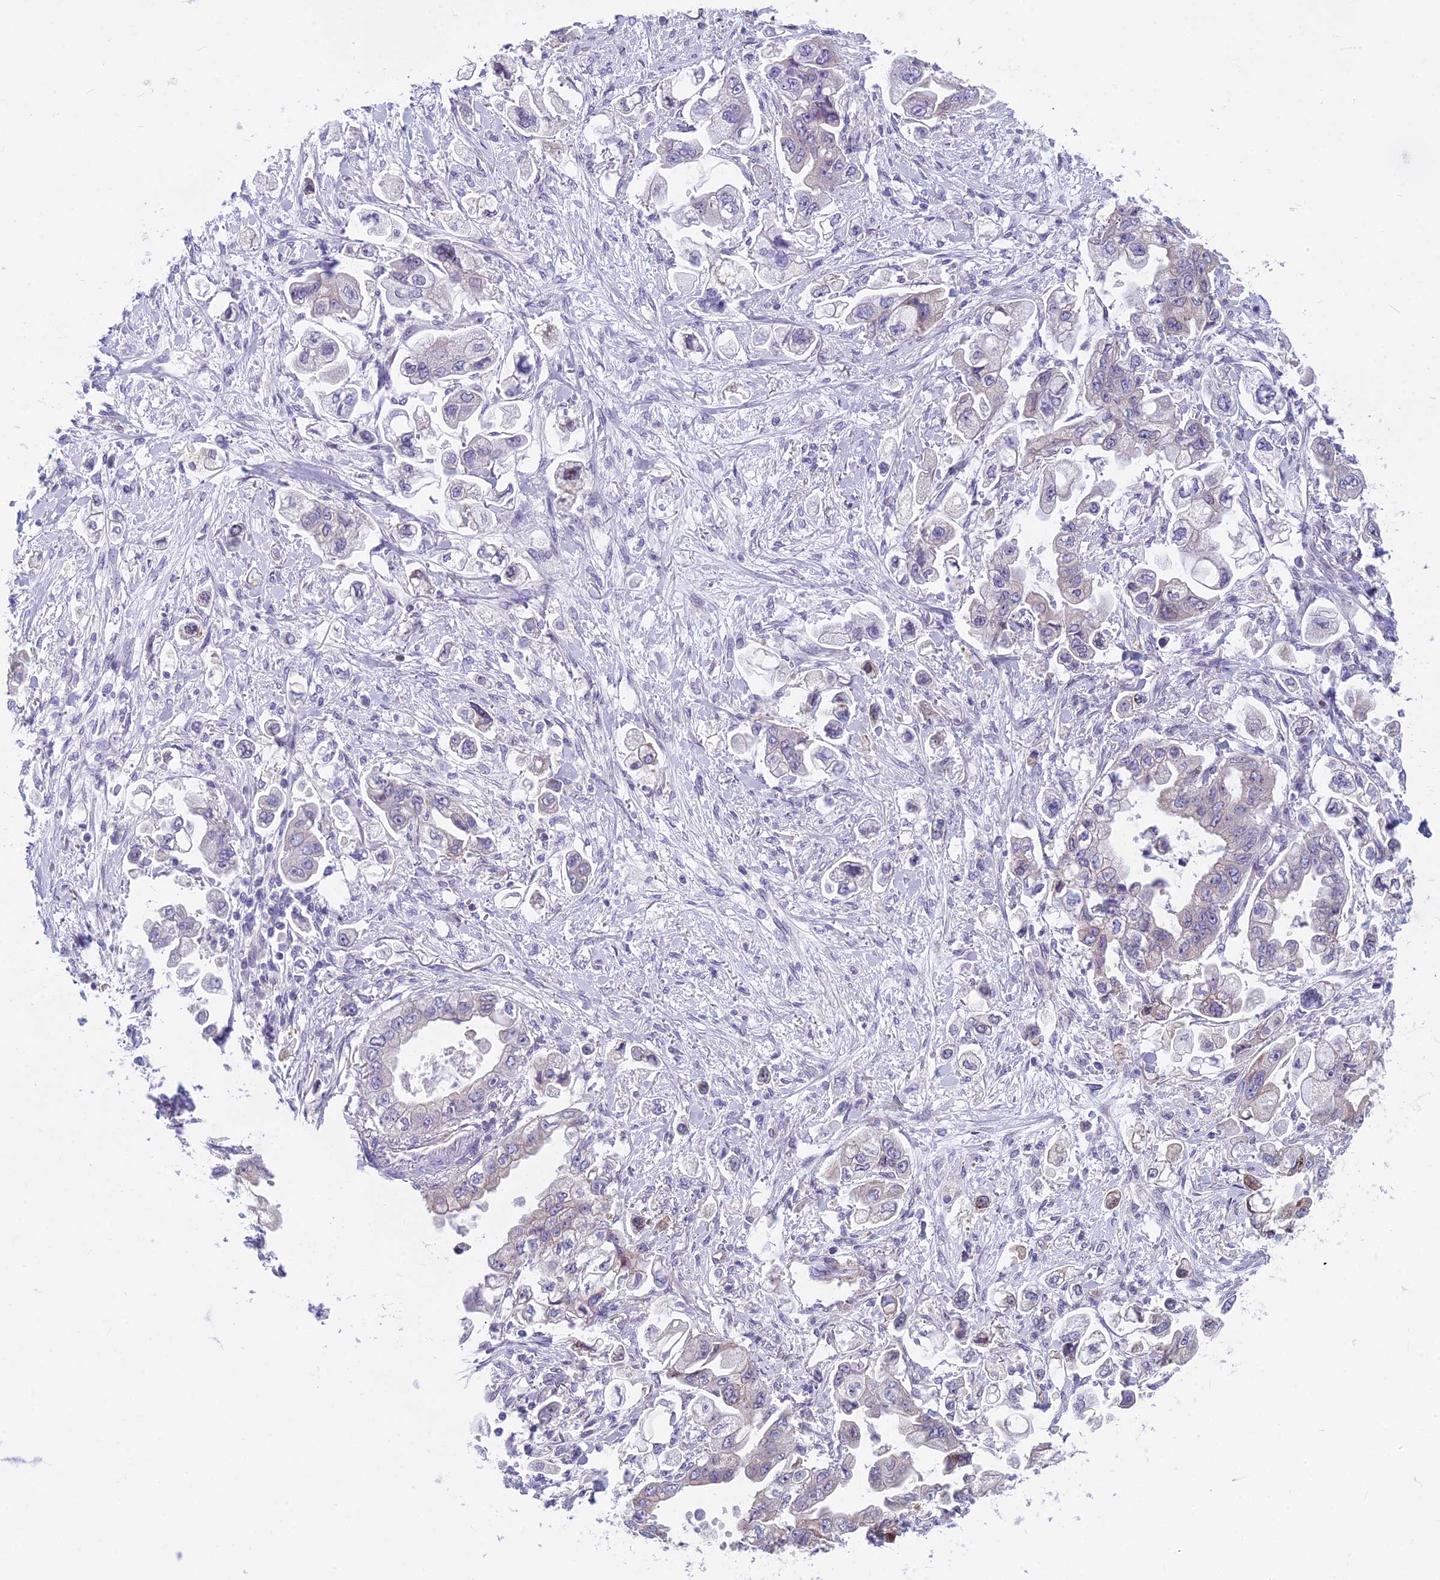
{"staining": {"intensity": "negative", "quantity": "none", "location": "none"}, "tissue": "stomach cancer", "cell_type": "Tumor cells", "image_type": "cancer", "snomed": [{"axis": "morphology", "description": "Adenocarcinoma, NOS"}, {"axis": "topography", "description": "Stomach"}], "caption": "This is an immunohistochemistry photomicrograph of human stomach cancer (adenocarcinoma). There is no staining in tumor cells.", "gene": "PCDHB14", "patient": {"sex": "male", "age": 62}}